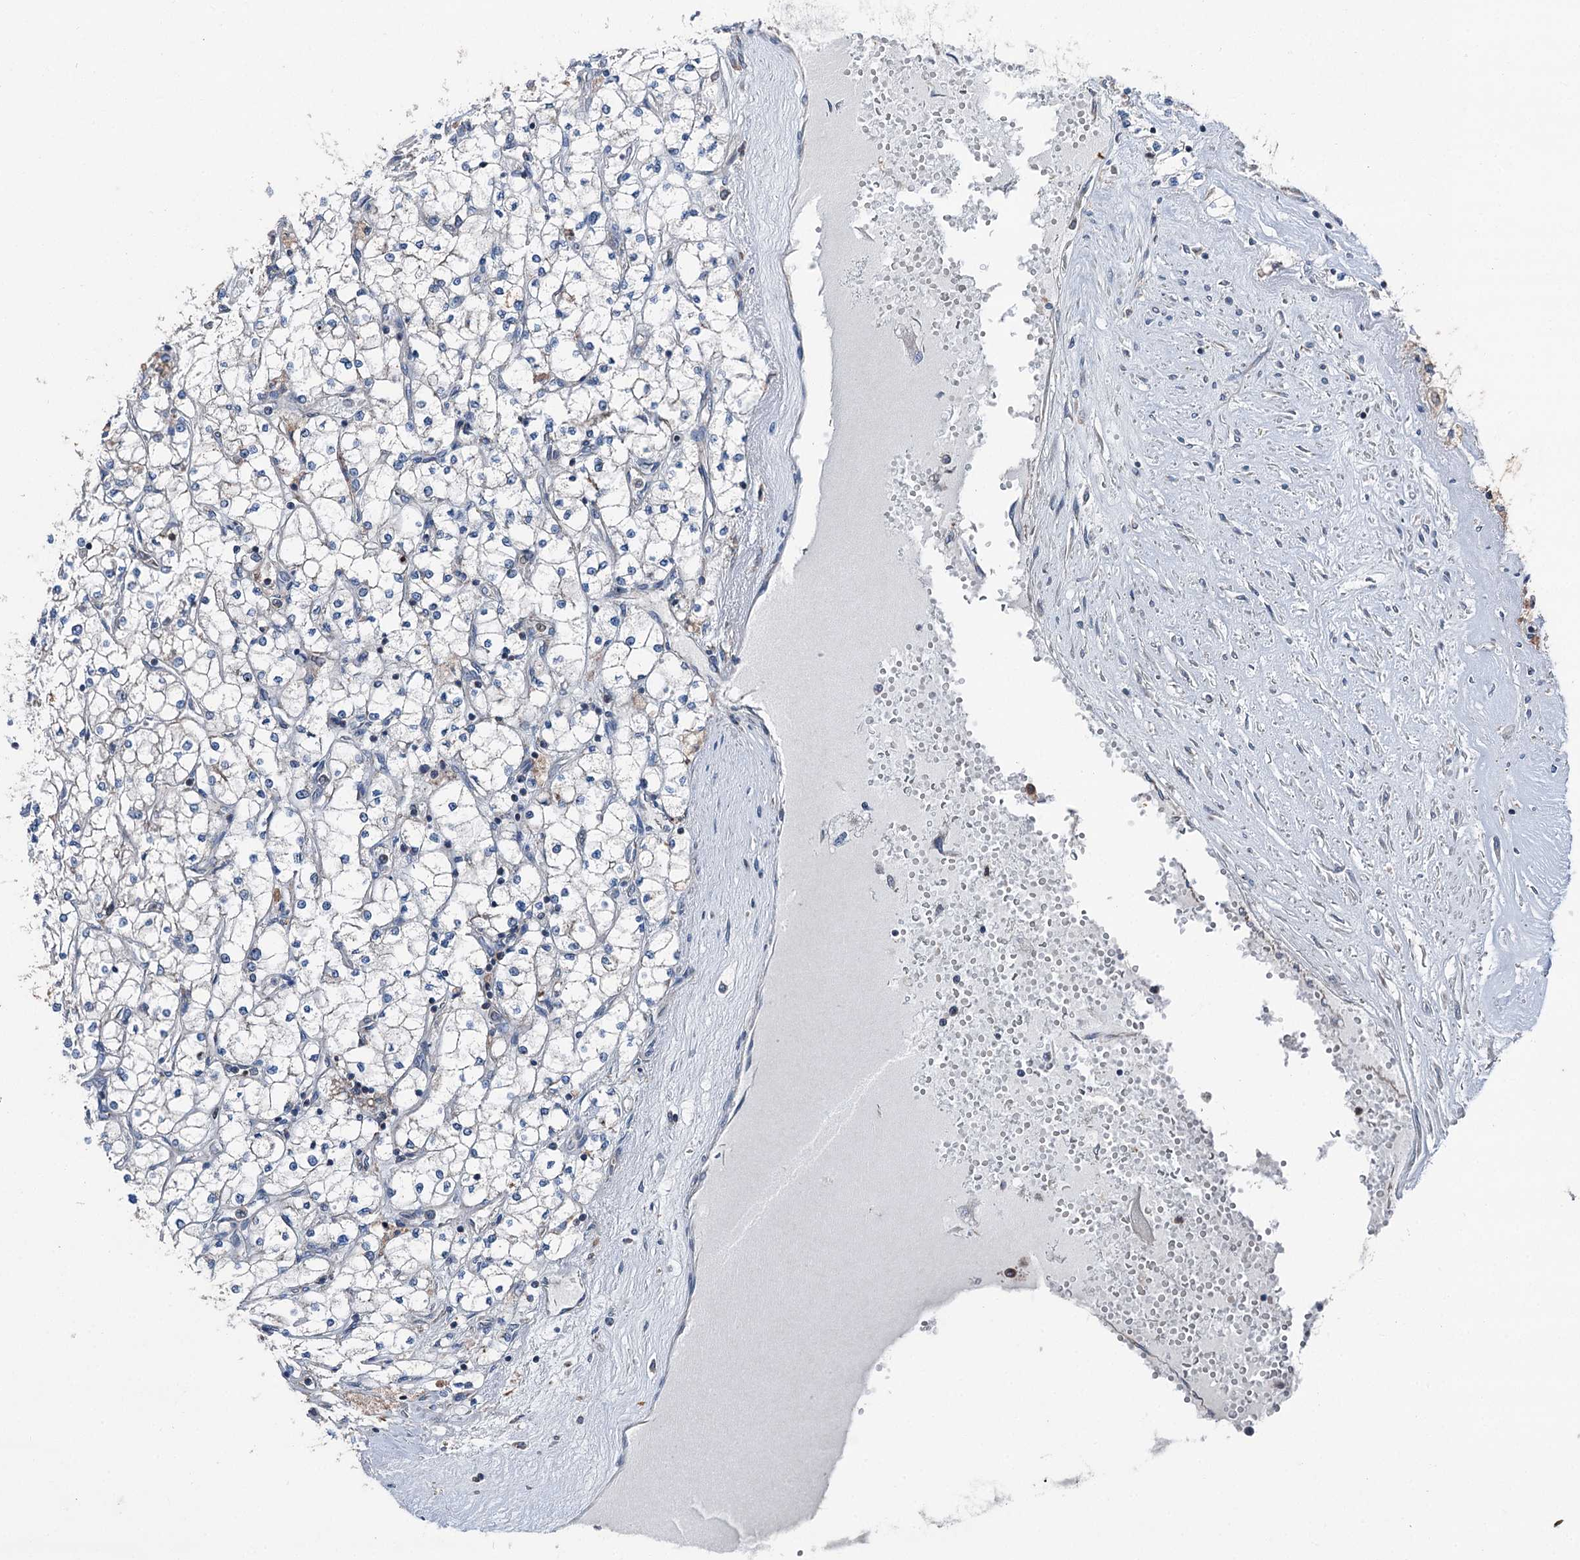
{"staining": {"intensity": "weak", "quantity": "<25%", "location": "cytoplasmic/membranous"}, "tissue": "renal cancer", "cell_type": "Tumor cells", "image_type": "cancer", "snomed": [{"axis": "morphology", "description": "Adenocarcinoma, NOS"}, {"axis": "topography", "description": "Kidney"}], "caption": "This is an immunohistochemistry (IHC) image of renal cancer. There is no staining in tumor cells.", "gene": "RUFY1", "patient": {"sex": "male", "age": 80}}